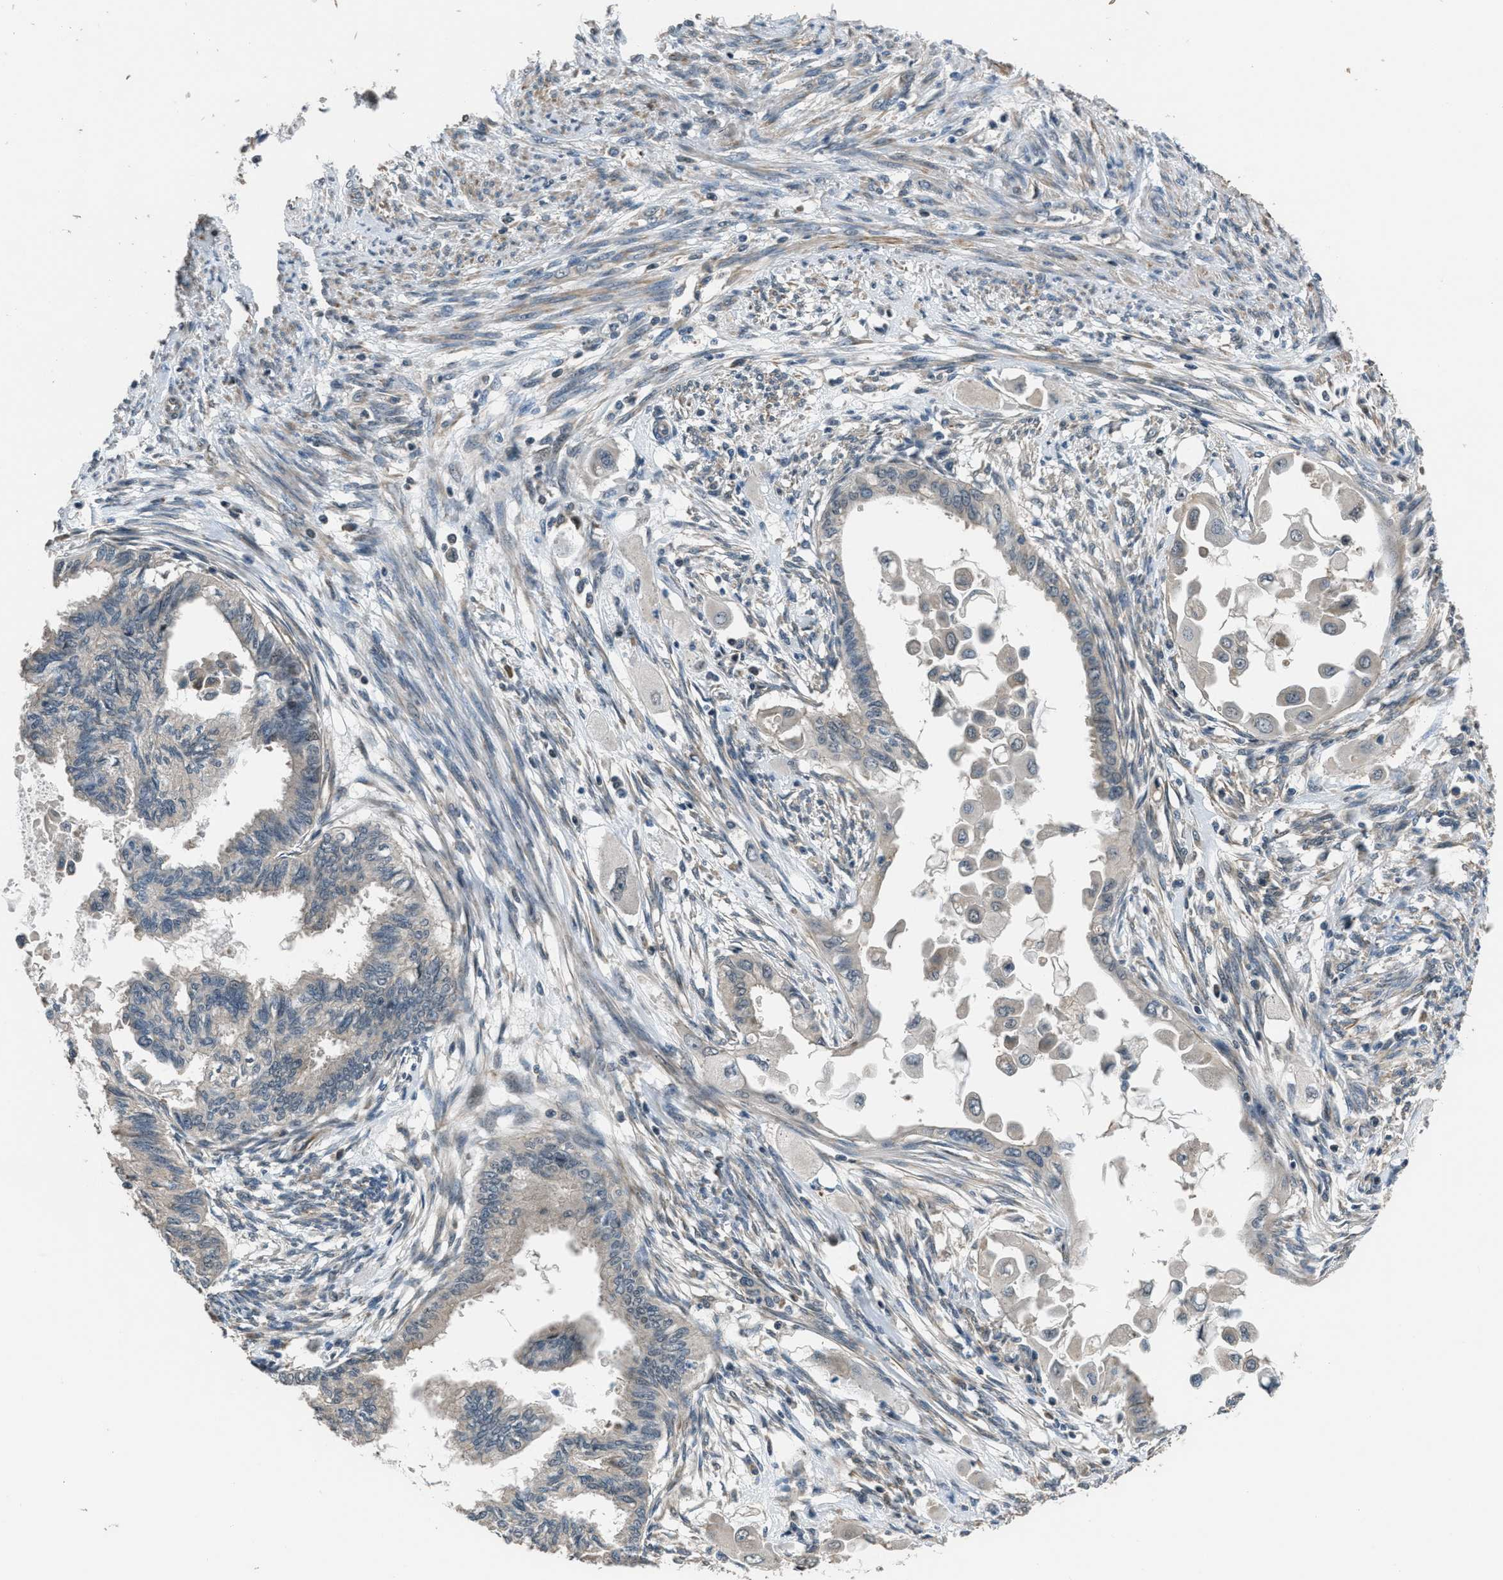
{"staining": {"intensity": "weak", "quantity": "<25%", "location": "nuclear"}, "tissue": "cervical cancer", "cell_type": "Tumor cells", "image_type": "cancer", "snomed": [{"axis": "morphology", "description": "Normal tissue, NOS"}, {"axis": "morphology", "description": "Adenocarcinoma, NOS"}, {"axis": "topography", "description": "Cervix"}, {"axis": "topography", "description": "Endometrium"}], "caption": "Tumor cells are negative for brown protein staining in cervical cancer (adenocarcinoma). Nuclei are stained in blue.", "gene": "NAT1", "patient": {"sex": "female", "age": 86}}